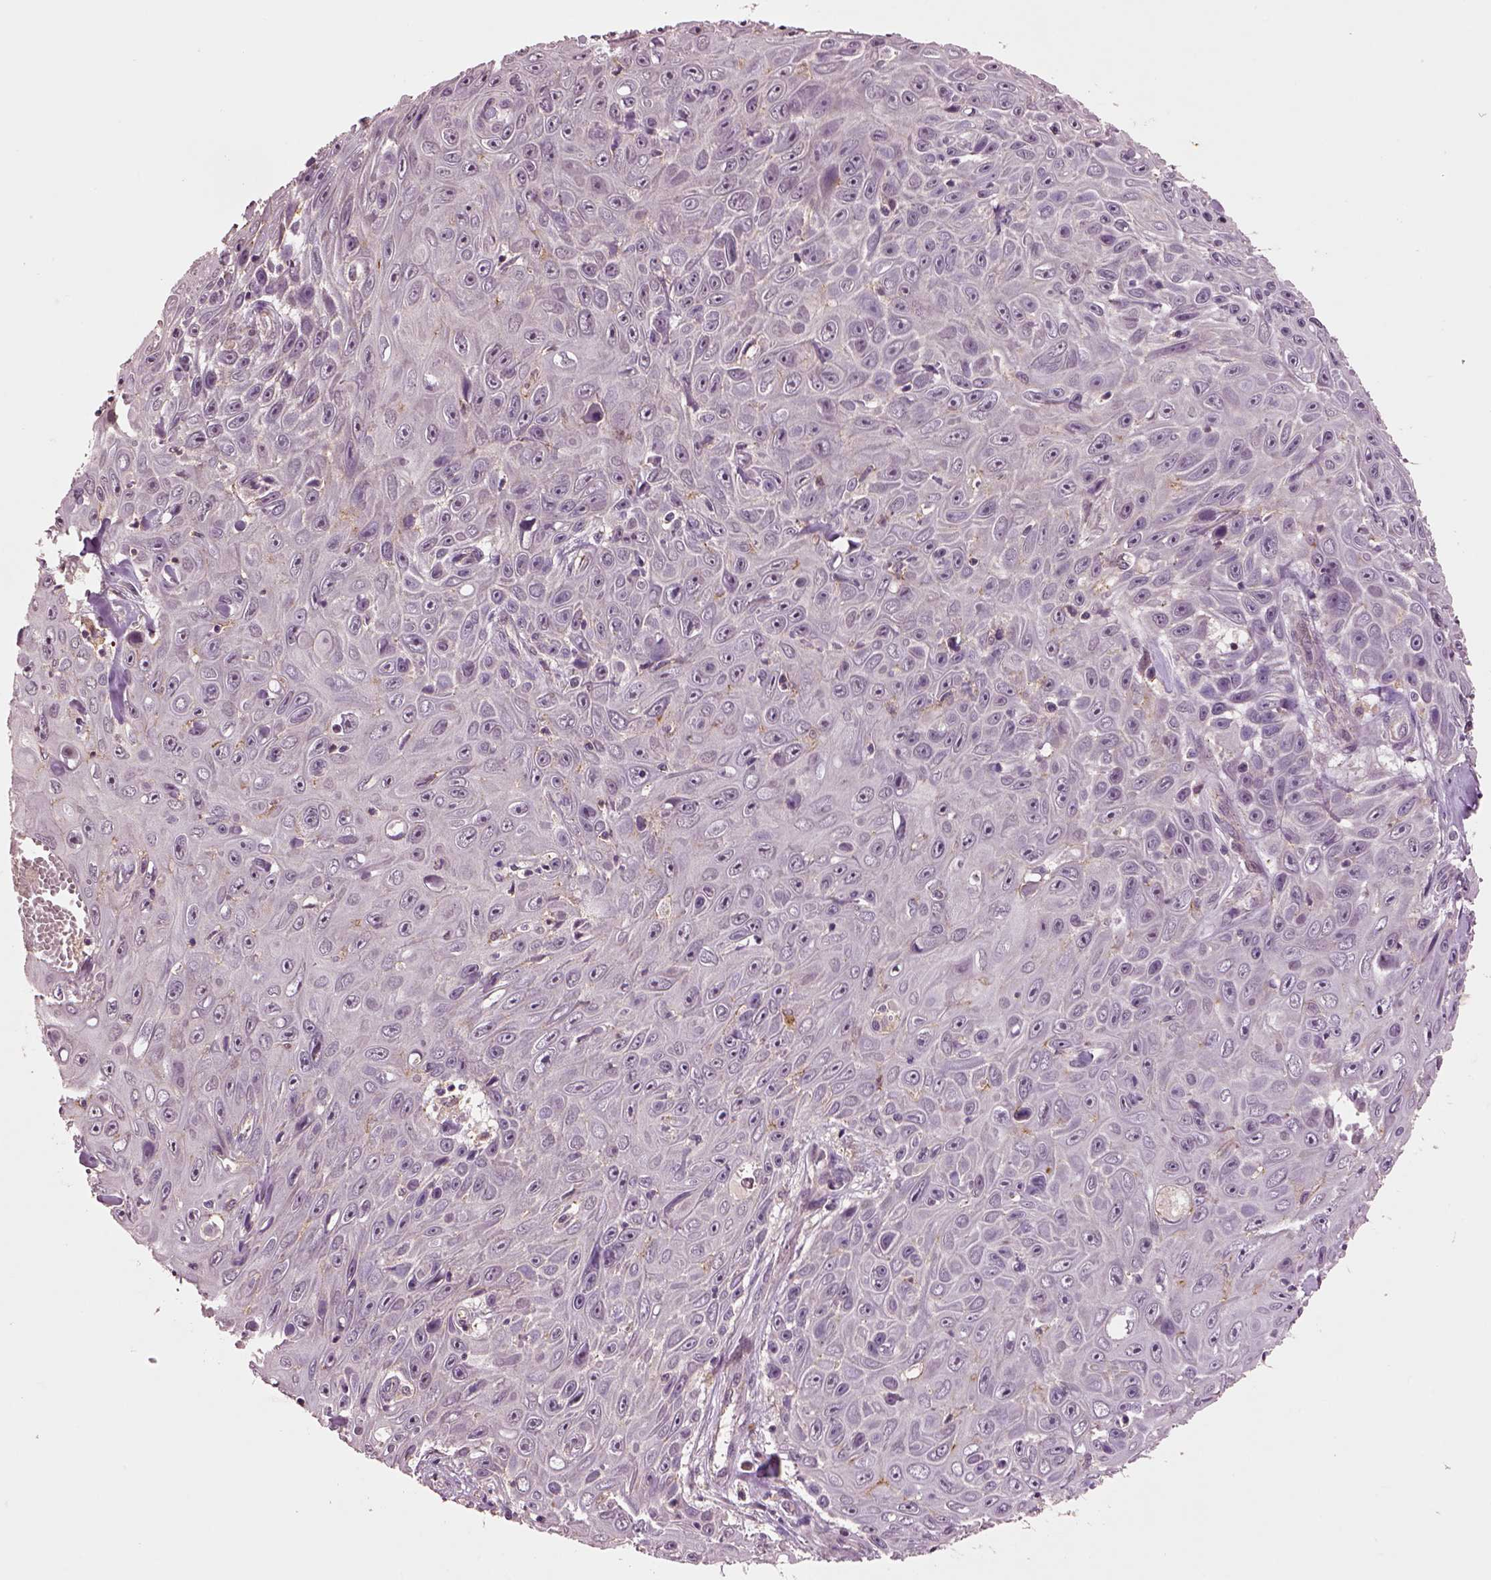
{"staining": {"intensity": "negative", "quantity": "none", "location": "none"}, "tissue": "skin cancer", "cell_type": "Tumor cells", "image_type": "cancer", "snomed": [{"axis": "morphology", "description": "Squamous cell carcinoma, NOS"}, {"axis": "topography", "description": "Skin"}], "caption": "There is no significant staining in tumor cells of skin squamous cell carcinoma.", "gene": "MTHFS", "patient": {"sex": "male", "age": 82}}